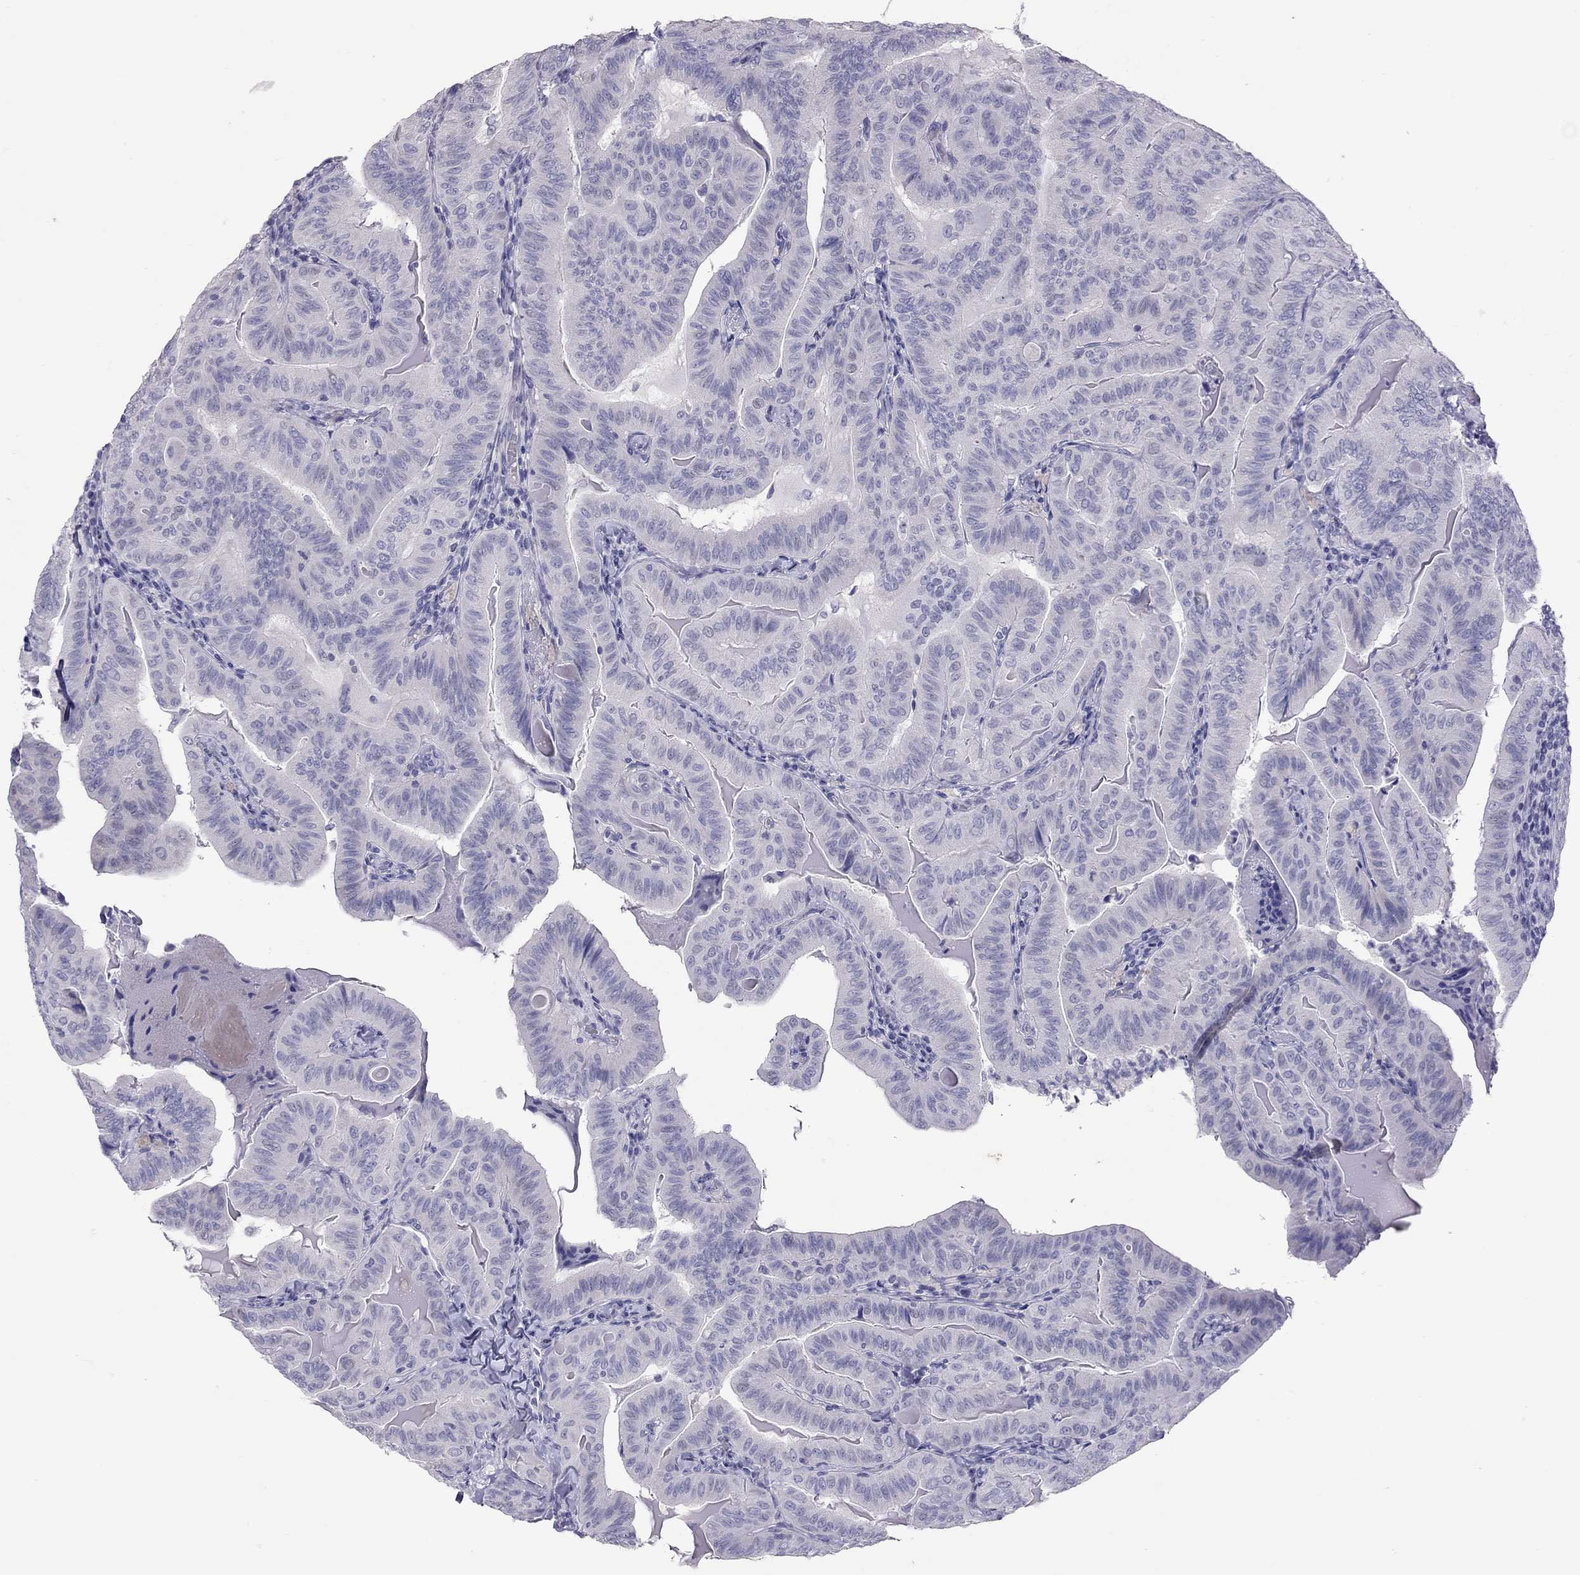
{"staining": {"intensity": "negative", "quantity": "none", "location": "none"}, "tissue": "thyroid cancer", "cell_type": "Tumor cells", "image_type": "cancer", "snomed": [{"axis": "morphology", "description": "Papillary adenocarcinoma, NOS"}, {"axis": "topography", "description": "Thyroid gland"}], "caption": "Immunohistochemical staining of papillary adenocarcinoma (thyroid) displays no significant positivity in tumor cells.", "gene": "MUC16", "patient": {"sex": "female", "age": 68}}